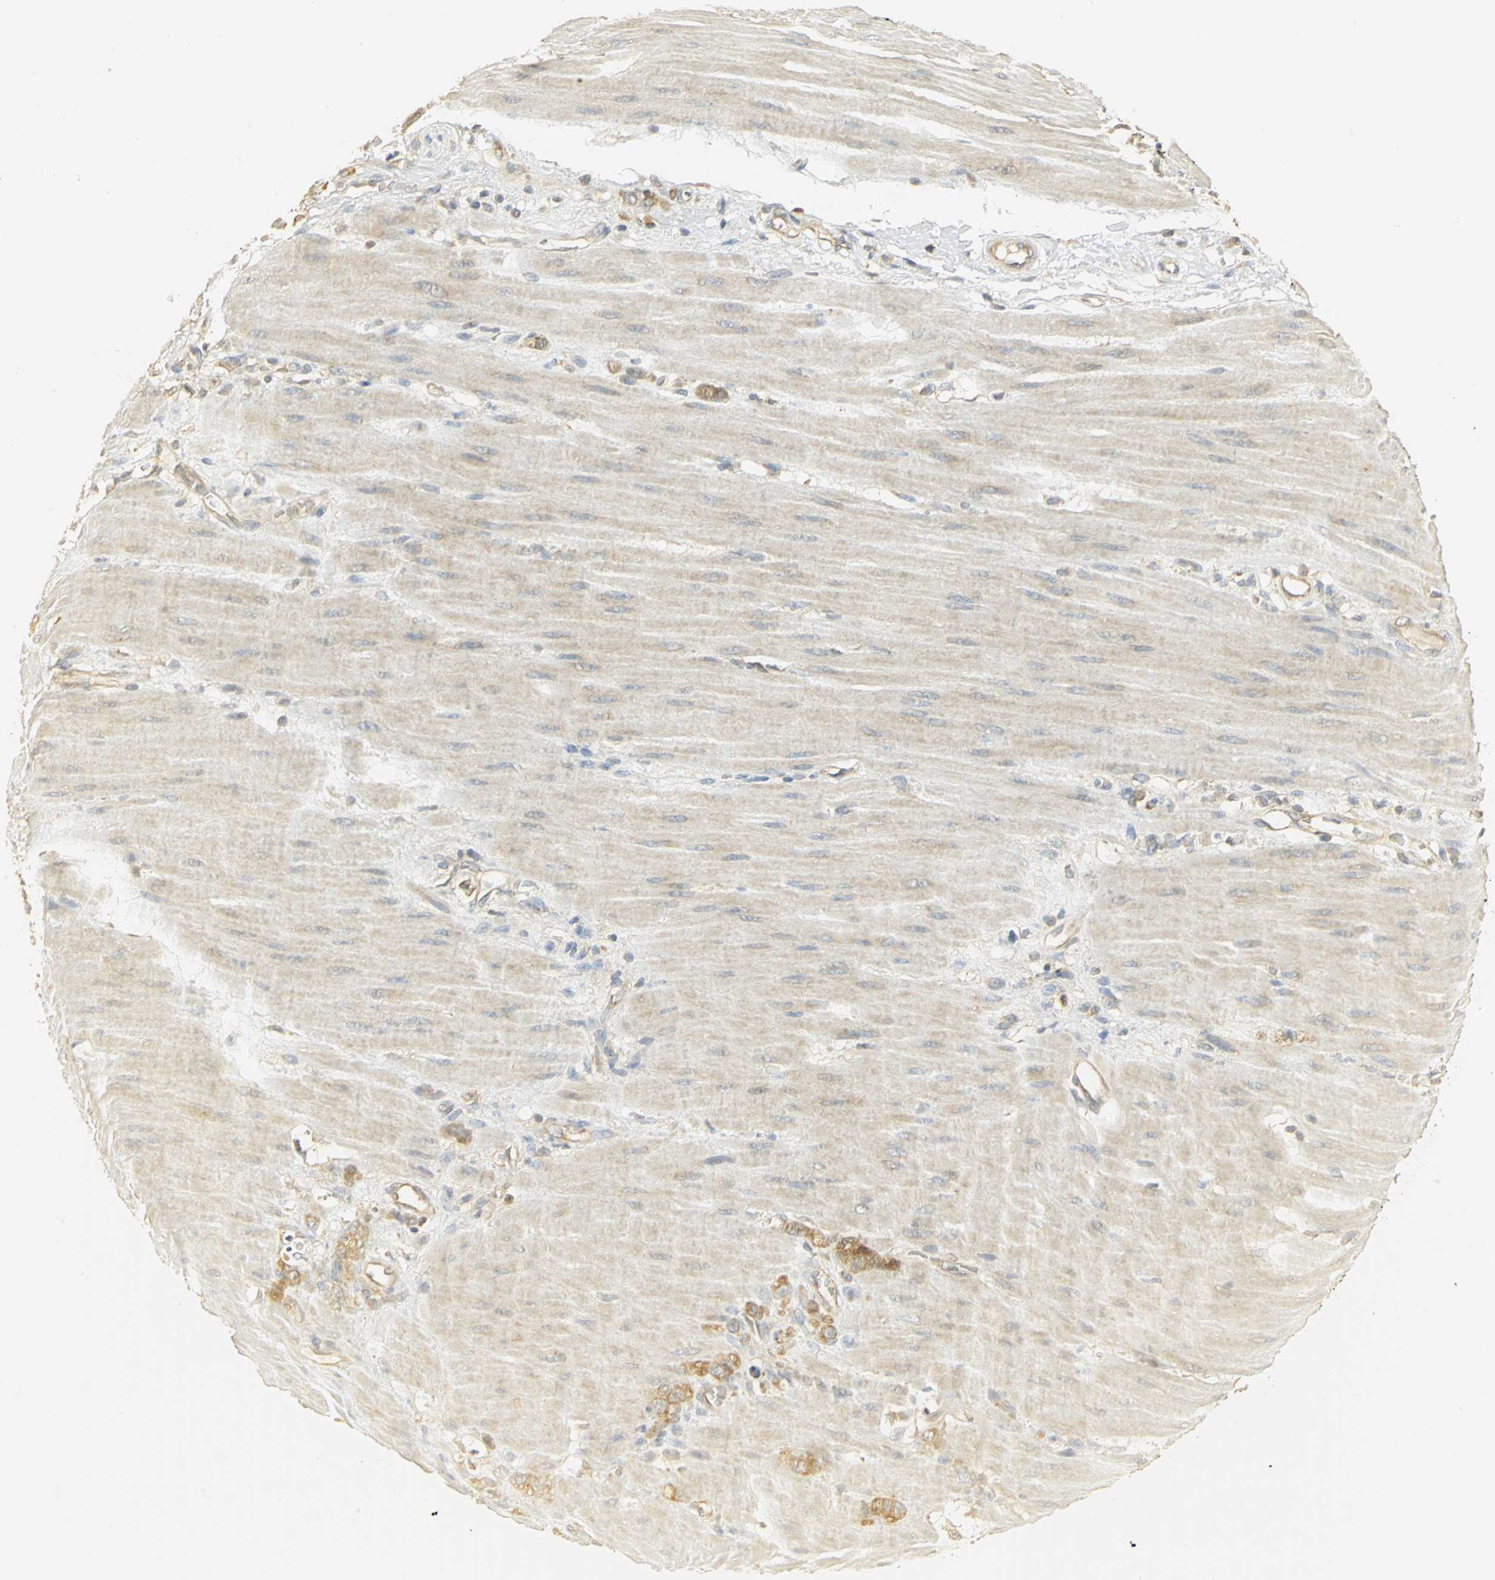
{"staining": {"intensity": "moderate", "quantity": ">75%", "location": "cytoplasmic/membranous"}, "tissue": "stomach cancer", "cell_type": "Tumor cells", "image_type": "cancer", "snomed": [{"axis": "morphology", "description": "Adenocarcinoma, NOS"}, {"axis": "topography", "description": "Stomach"}], "caption": "Adenocarcinoma (stomach) tissue reveals moderate cytoplasmic/membranous staining in about >75% of tumor cells, visualized by immunohistochemistry.", "gene": "RARS1", "patient": {"sex": "male", "age": 82}}